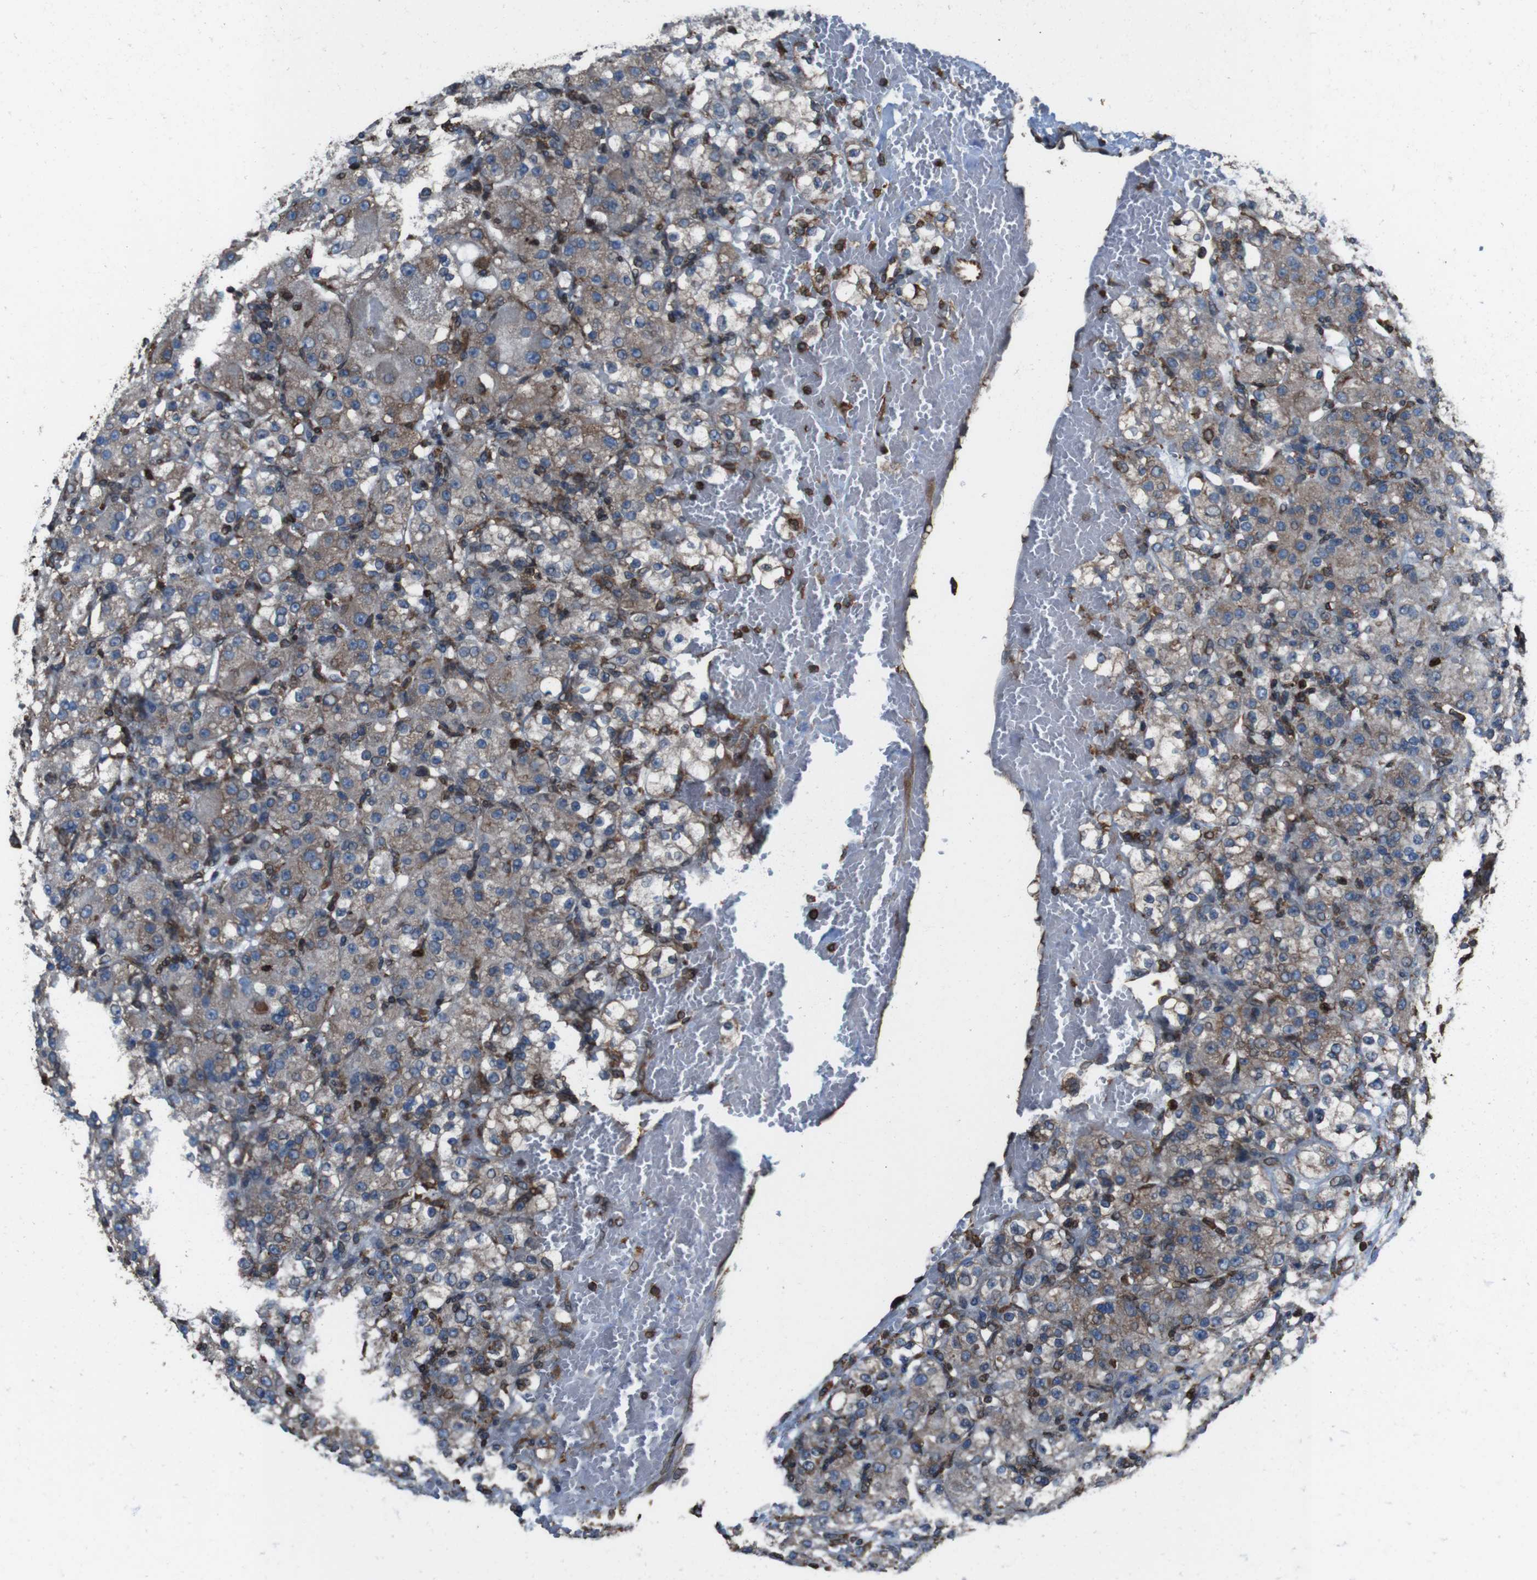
{"staining": {"intensity": "moderate", "quantity": "25%-75%", "location": "cytoplasmic/membranous"}, "tissue": "renal cancer", "cell_type": "Tumor cells", "image_type": "cancer", "snomed": [{"axis": "morphology", "description": "Normal tissue, NOS"}, {"axis": "morphology", "description": "Adenocarcinoma, NOS"}, {"axis": "topography", "description": "Kidney"}], "caption": "The photomicrograph shows immunohistochemical staining of renal cancer (adenocarcinoma). There is moderate cytoplasmic/membranous staining is seen in approximately 25%-75% of tumor cells.", "gene": "APMAP", "patient": {"sex": "male", "age": 61}}